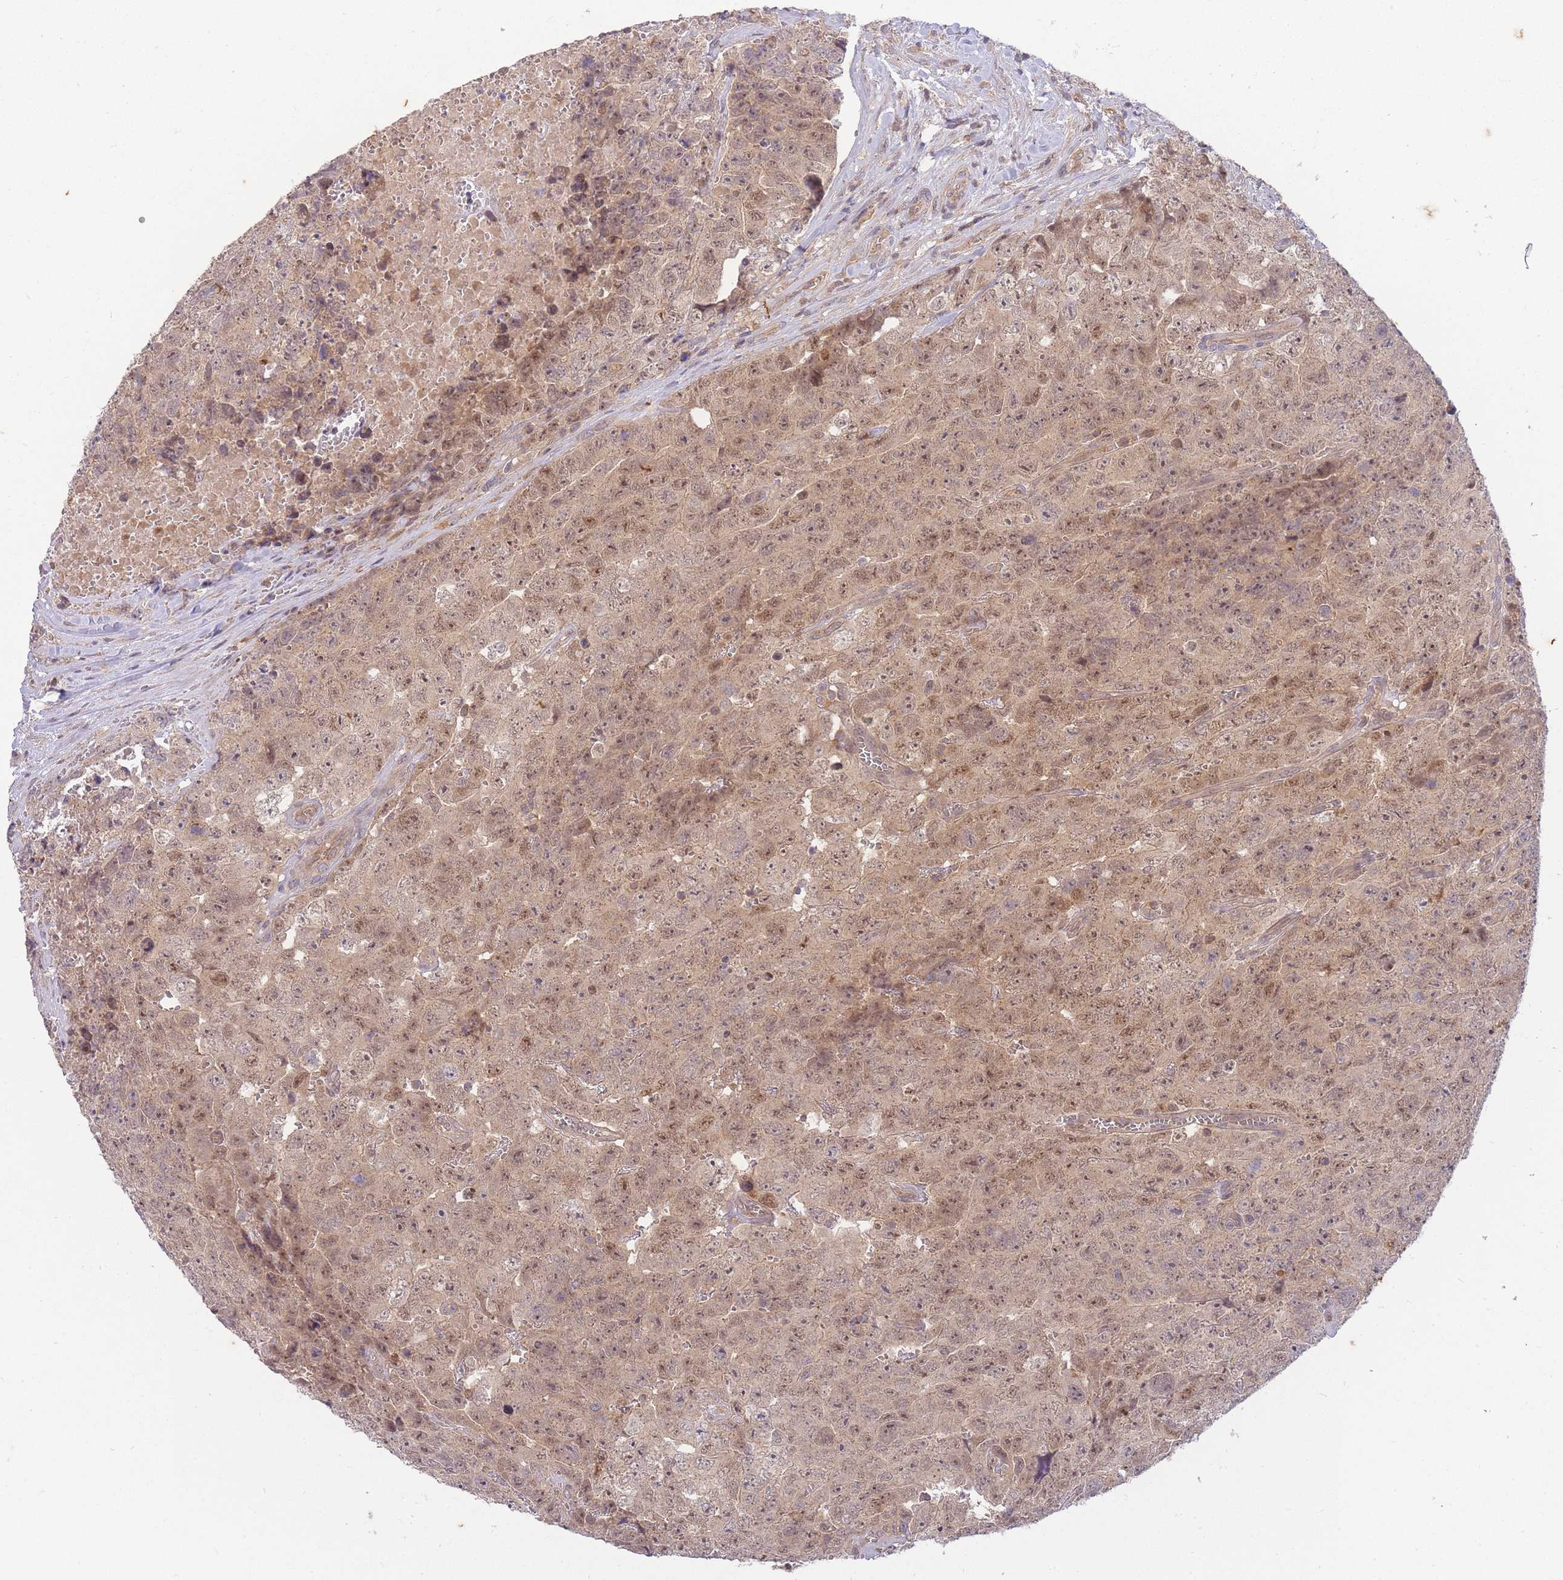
{"staining": {"intensity": "moderate", "quantity": ">75%", "location": "cytoplasmic/membranous,nuclear"}, "tissue": "testis cancer", "cell_type": "Tumor cells", "image_type": "cancer", "snomed": [{"axis": "morphology", "description": "Seminoma, NOS"}, {"axis": "morphology", "description": "Teratoma, malignant, NOS"}, {"axis": "topography", "description": "Testis"}], "caption": "Immunohistochemistry image of testis seminoma stained for a protein (brown), which demonstrates medium levels of moderate cytoplasmic/membranous and nuclear staining in about >75% of tumor cells.", "gene": "ST8SIA4", "patient": {"sex": "male", "age": 34}}